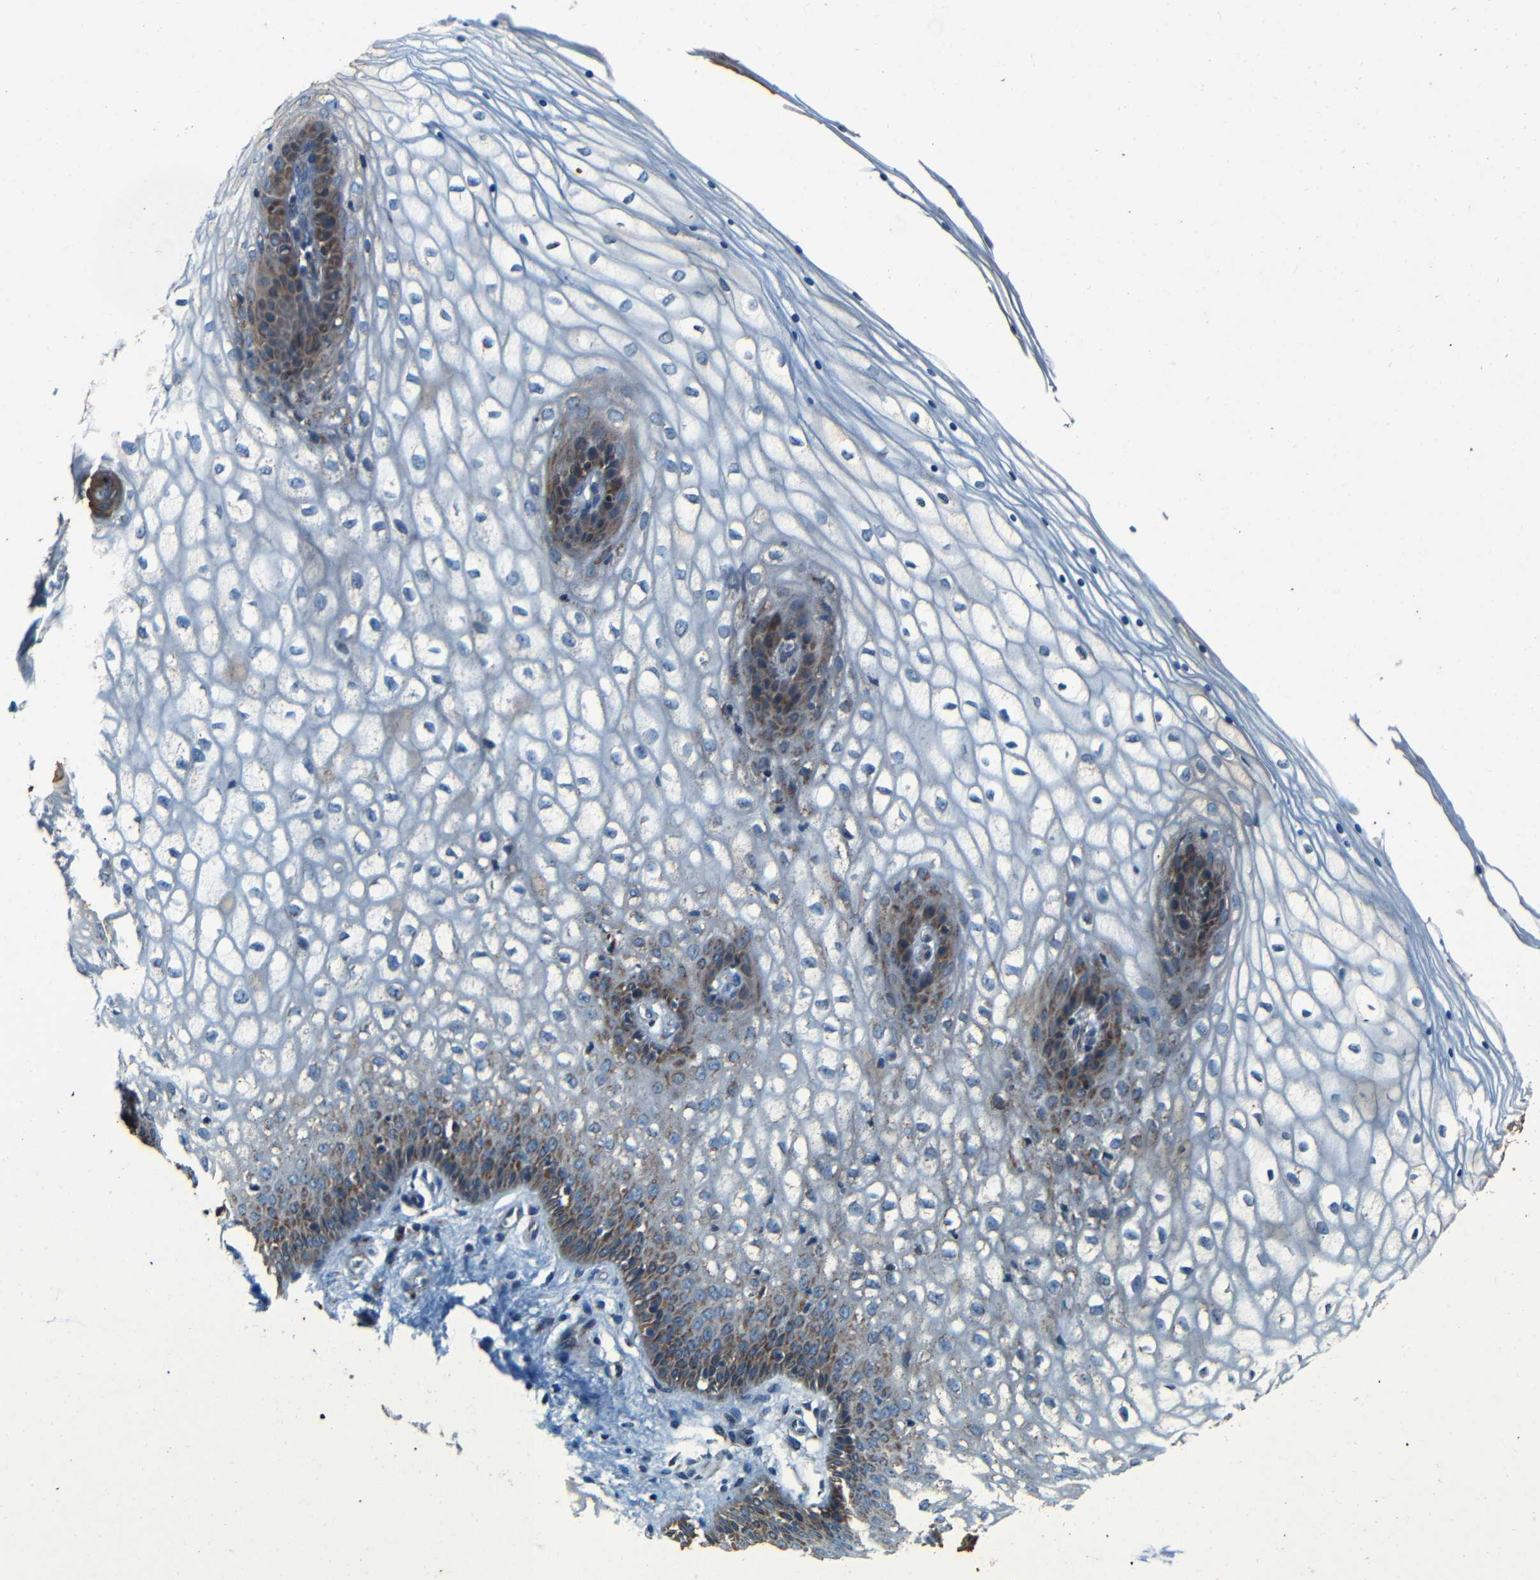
{"staining": {"intensity": "moderate", "quantity": "25%-75%", "location": "cytoplasmic/membranous"}, "tissue": "vagina", "cell_type": "Squamous epithelial cells", "image_type": "normal", "snomed": [{"axis": "morphology", "description": "Normal tissue, NOS"}, {"axis": "topography", "description": "Vagina"}], "caption": "Immunohistochemical staining of unremarkable vagina reveals 25%-75% levels of moderate cytoplasmic/membranous protein expression in approximately 25%-75% of squamous epithelial cells.", "gene": "WSCD2", "patient": {"sex": "female", "age": 34}}